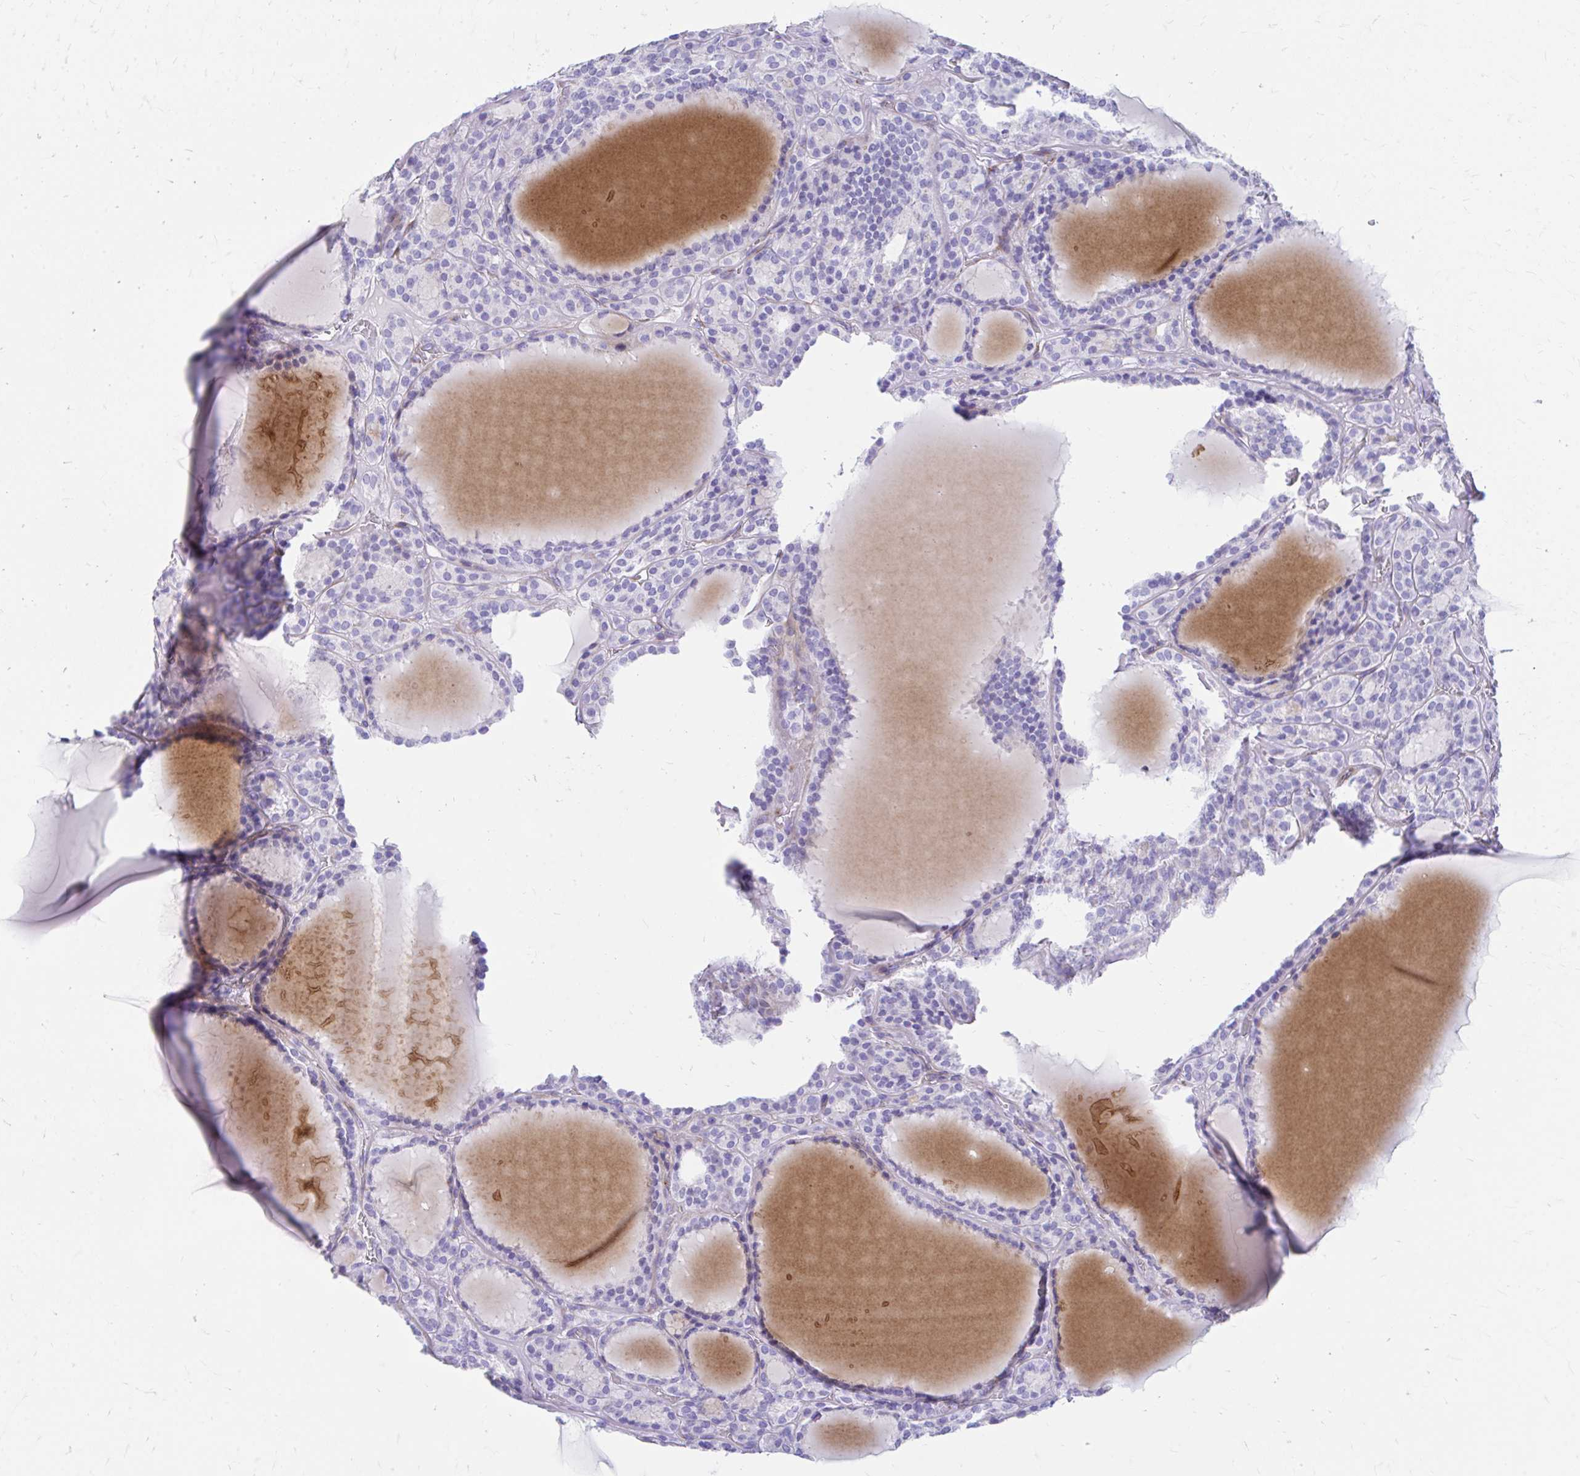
{"staining": {"intensity": "negative", "quantity": "none", "location": "none"}, "tissue": "thyroid cancer", "cell_type": "Tumor cells", "image_type": "cancer", "snomed": [{"axis": "morphology", "description": "Follicular adenoma carcinoma, NOS"}, {"axis": "topography", "description": "Thyroid gland"}], "caption": "Histopathology image shows no significant protein positivity in tumor cells of thyroid cancer (follicular adenoma carcinoma).", "gene": "KRIT1", "patient": {"sex": "female", "age": 63}}